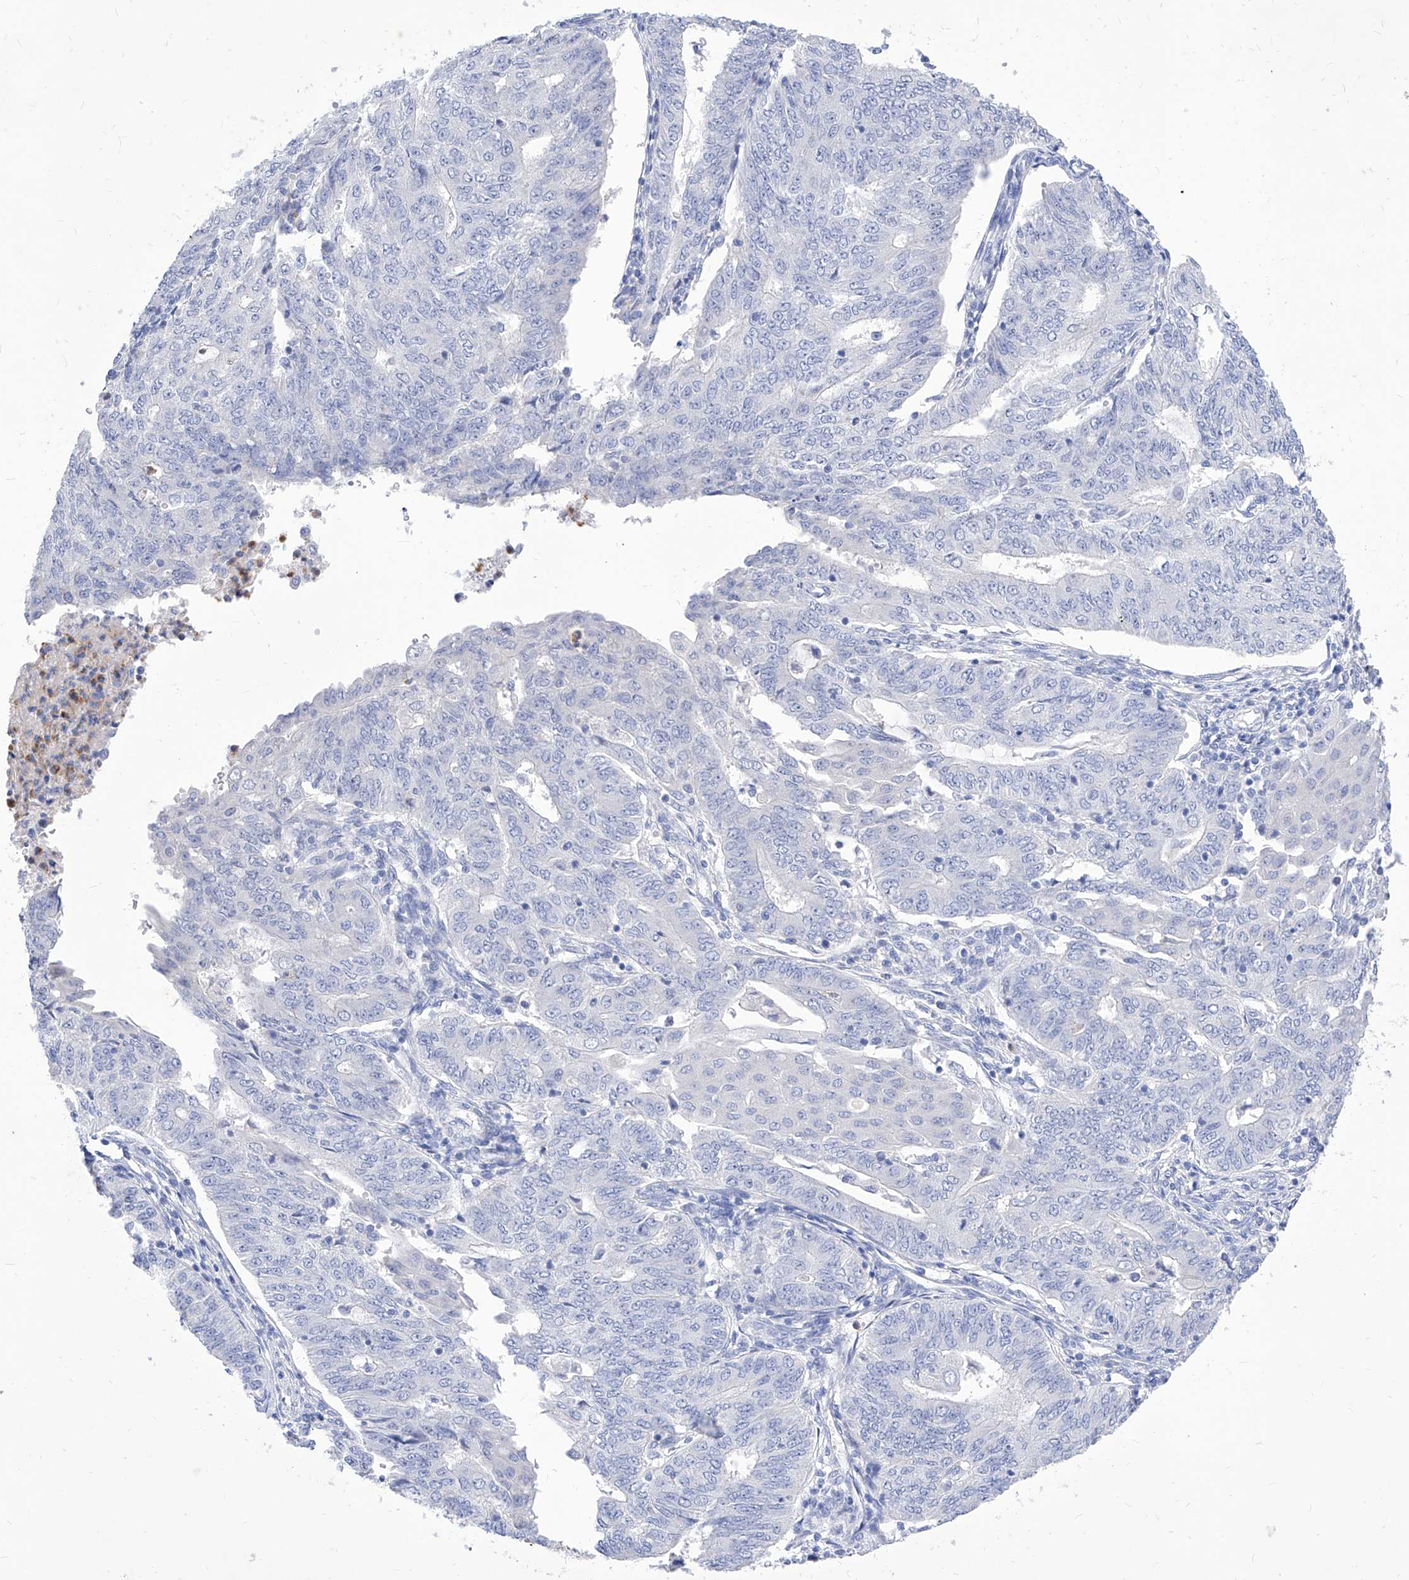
{"staining": {"intensity": "negative", "quantity": "none", "location": "none"}, "tissue": "endometrial cancer", "cell_type": "Tumor cells", "image_type": "cancer", "snomed": [{"axis": "morphology", "description": "Adenocarcinoma, NOS"}, {"axis": "topography", "description": "Endometrium"}], "caption": "Tumor cells are negative for brown protein staining in endometrial cancer (adenocarcinoma).", "gene": "VAX1", "patient": {"sex": "female", "age": 32}}